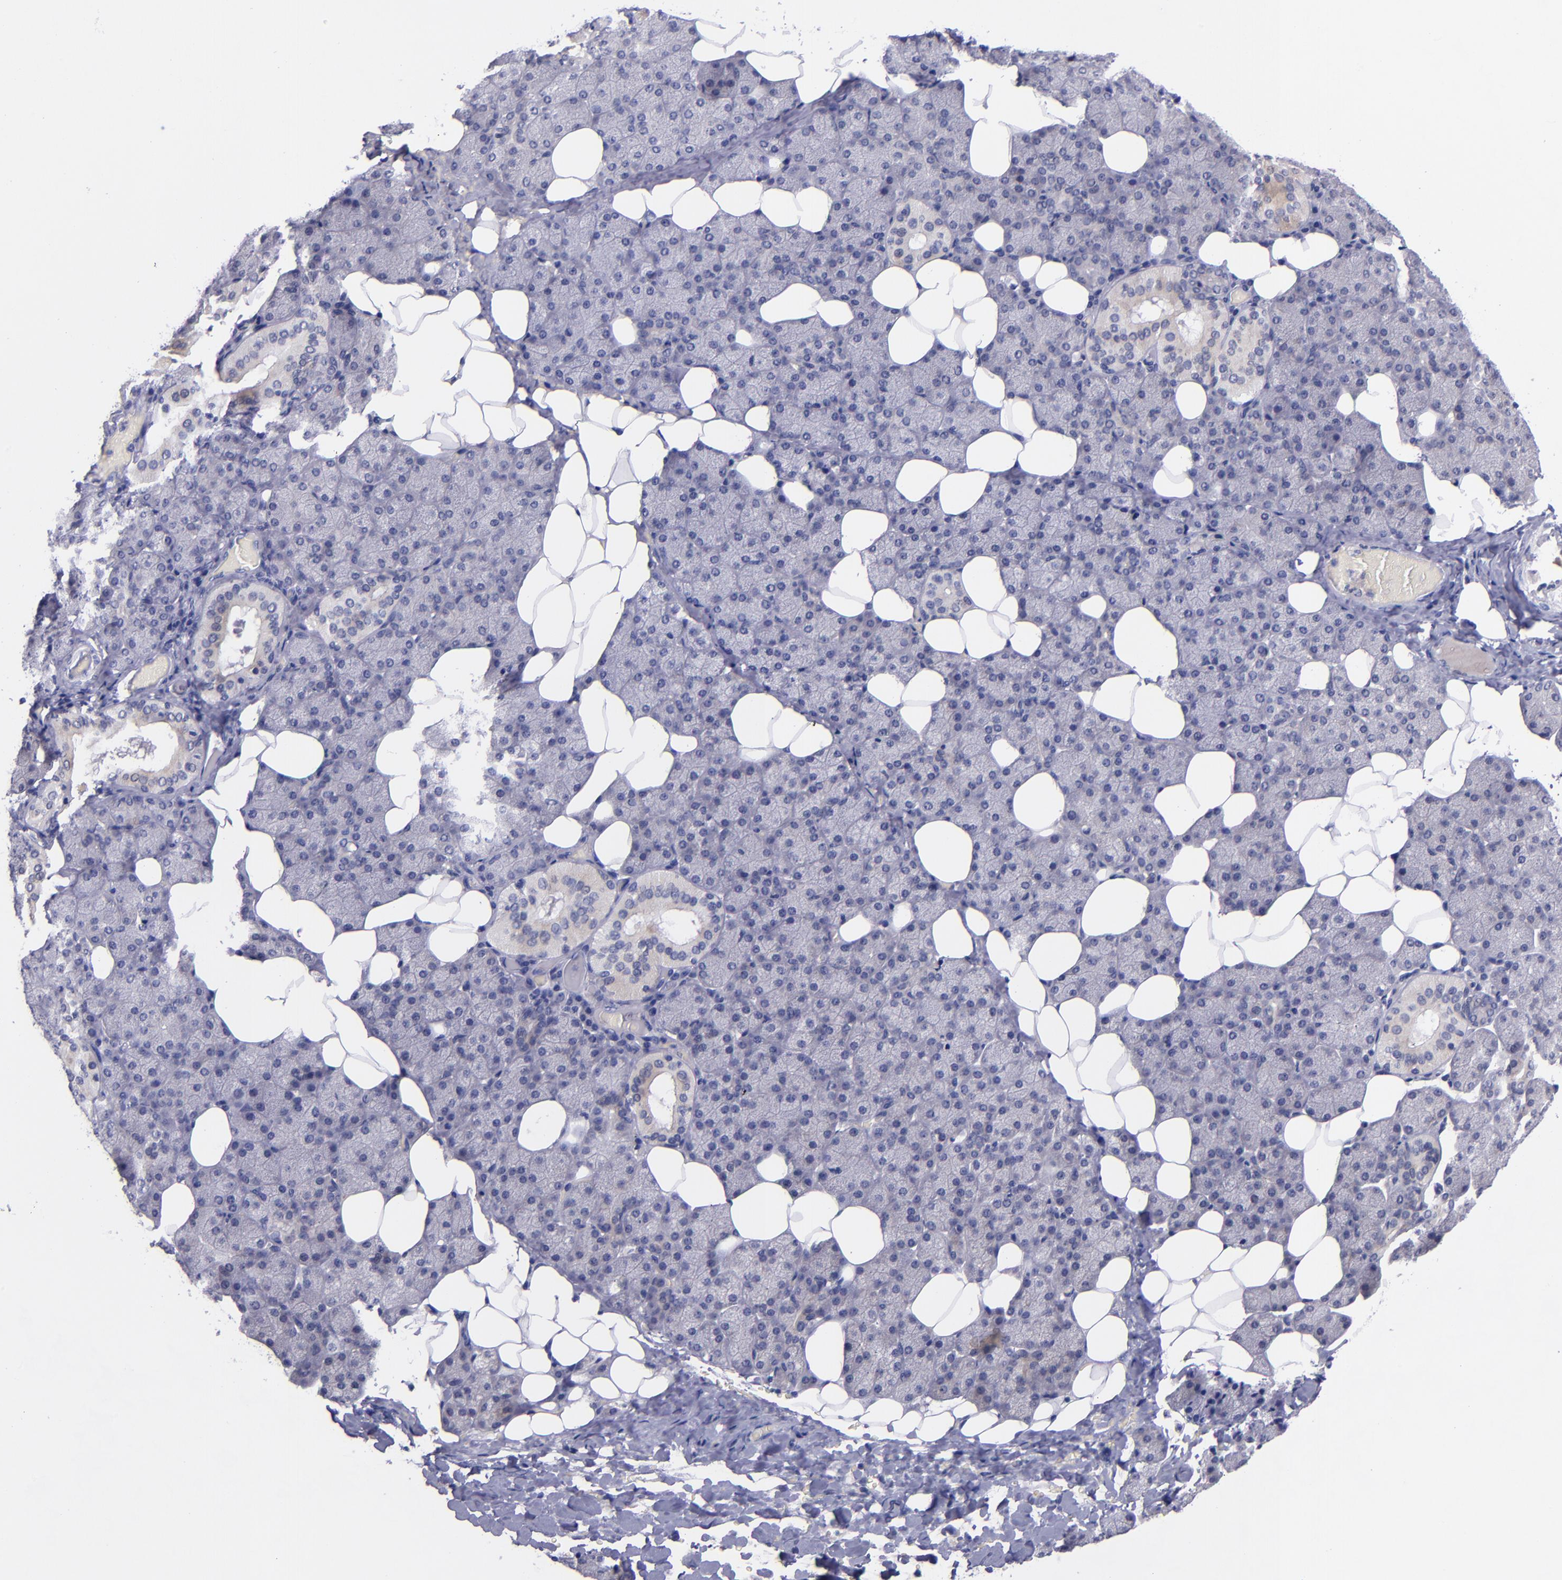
{"staining": {"intensity": "weak", "quantity": "<25%", "location": "cytoplasmic/membranous"}, "tissue": "salivary gland", "cell_type": "Glandular cells", "image_type": "normal", "snomed": [{"axis": "morphology", "description": "Normal tissue, NOS"}, {"axis": "topography", "description": "Lymph node"}, {"axis": "topography", "description": "Salivary gland"}], "caption": "An immunohistochemistry photomicrograph of benign salivary gland is shown. There is no staining in glandular cells of salivary gland.", "gene": "RBP4", "patient": {"sex": "male", "age": 8}}